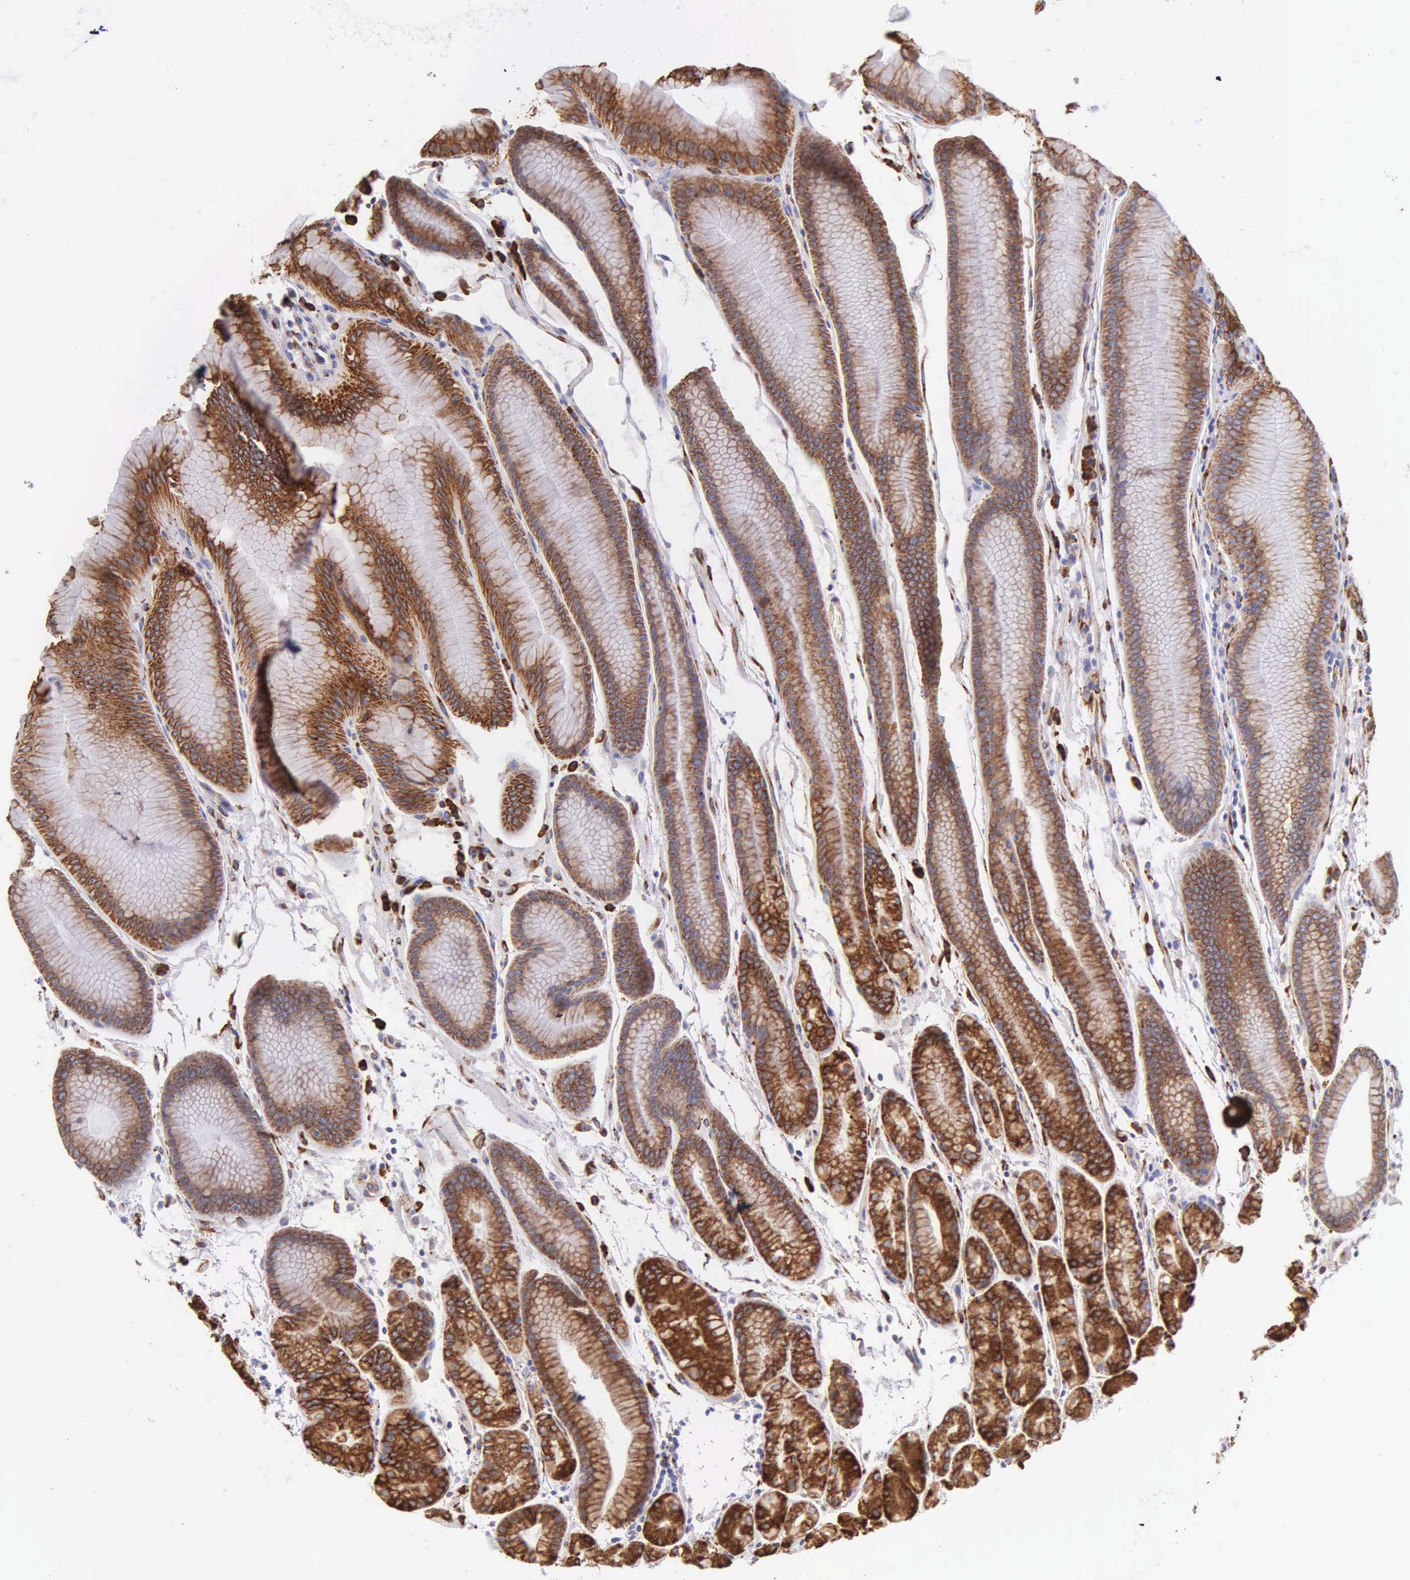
{"staining": {"intensity": "strong", "quantity": ">75%", "location": "cytoplasmic/membranous"}, "tissue": "stomach", "cell_type": "Glandular cells", "image_type": "normal", "snomed": [{"axis": "morphology", "description": "Normal tissue, NOS"}, {"axis": "topography", "description": "Stomach, upper"}], "caption": "Stomach stained with DAB (3,3'-diaminobenzidine) immunohistochemistry displays high levels of strong cytoplasmic/membranous expression in approximately >75% of glandular cells. (DAB (3,3'-diaminobenzidine) IHC, brown staining for protein, blue staining for nuclei).", "gene": "CKAP4", "patient": {"sex": "male", "age": 72}}